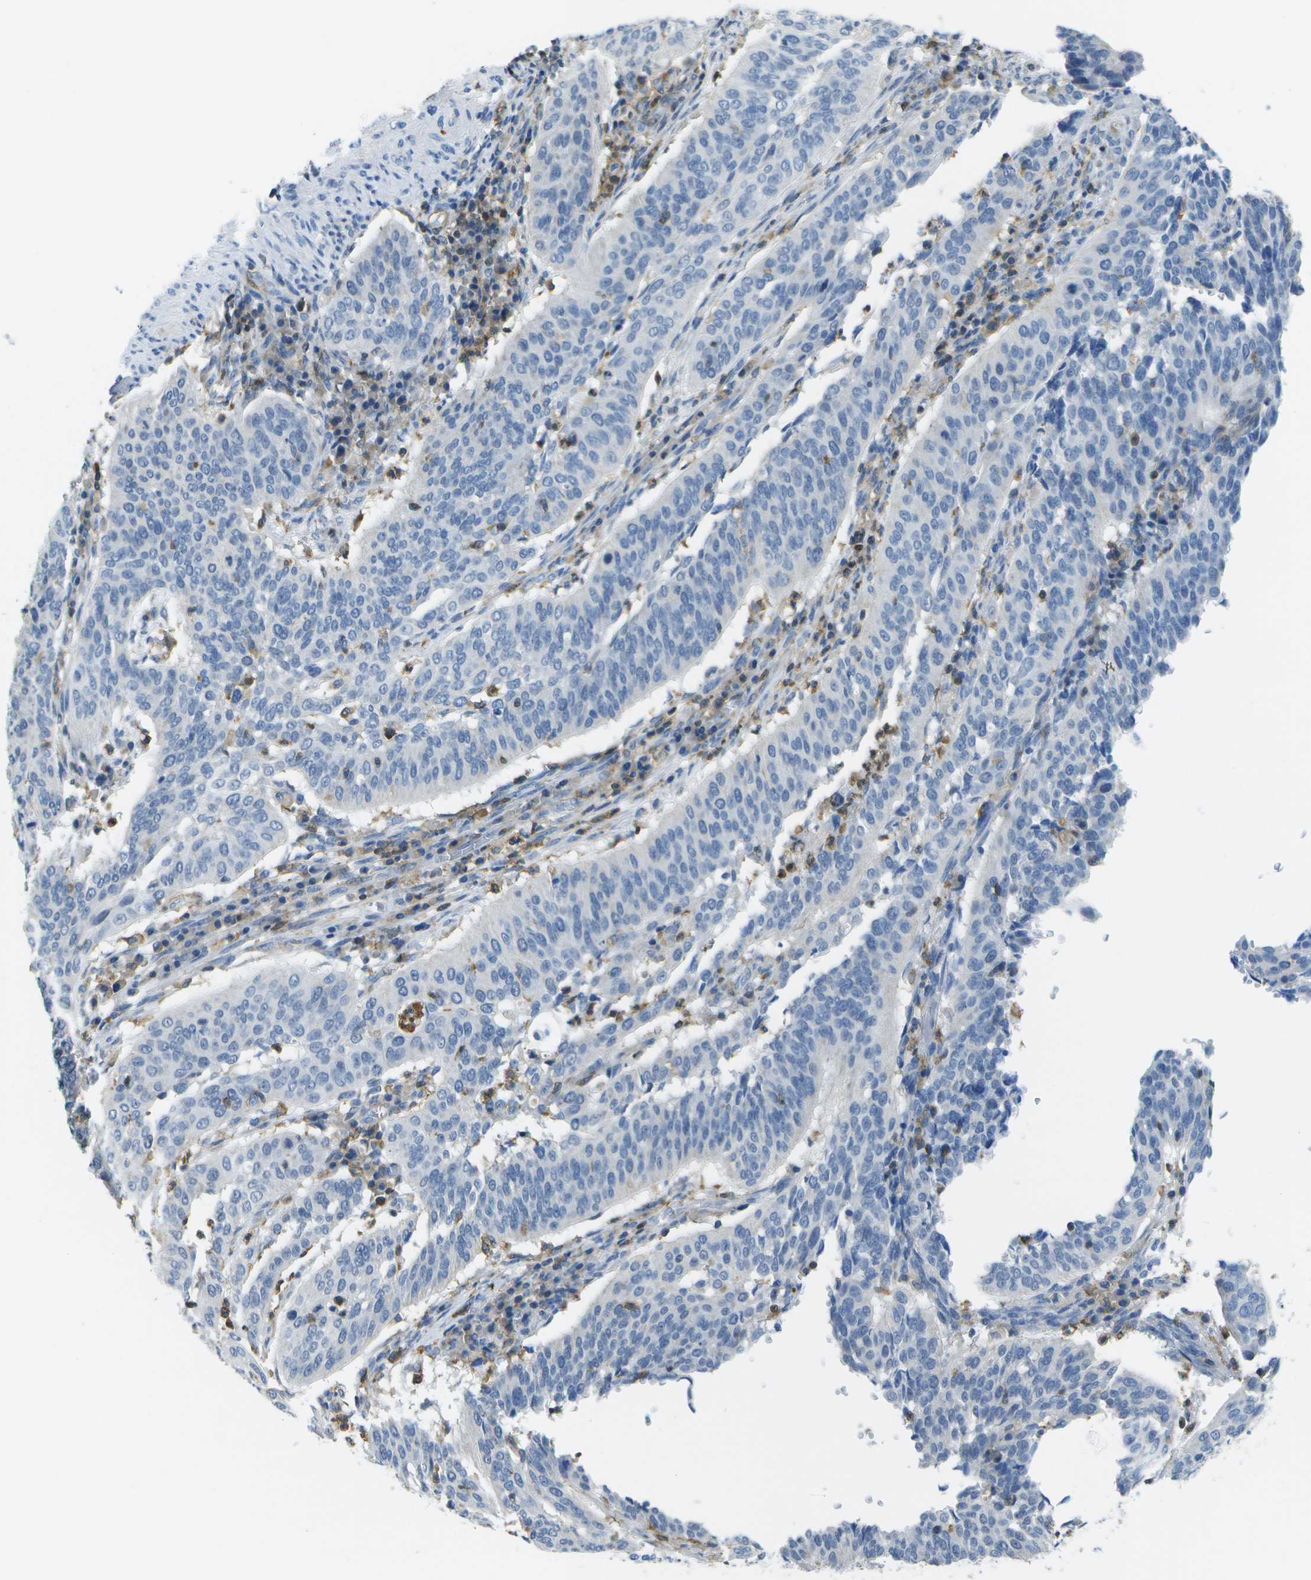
{"staining": {"intensity": "negative", "quantity": "none", "location": "none"}, "tissue": "cervical cancer", "cell_type": "Tumor cells", "image_type": "cancer", "snomed": [{"axis": "morphology", "description": "Normal tissue, NOS"}, {"axis": "morphology", "description": "Squamous cell carcinoma, NOS"}, {"axis": "topography", "description": "Cervix"}], "caption": "IHC histopathology image of squamous cell carcinoma (cervical) stained for a protein (brown), which displays no expression in tumor cells.", "gene": "RCSD1", "patient": {"sex": "female", "age": 39}}